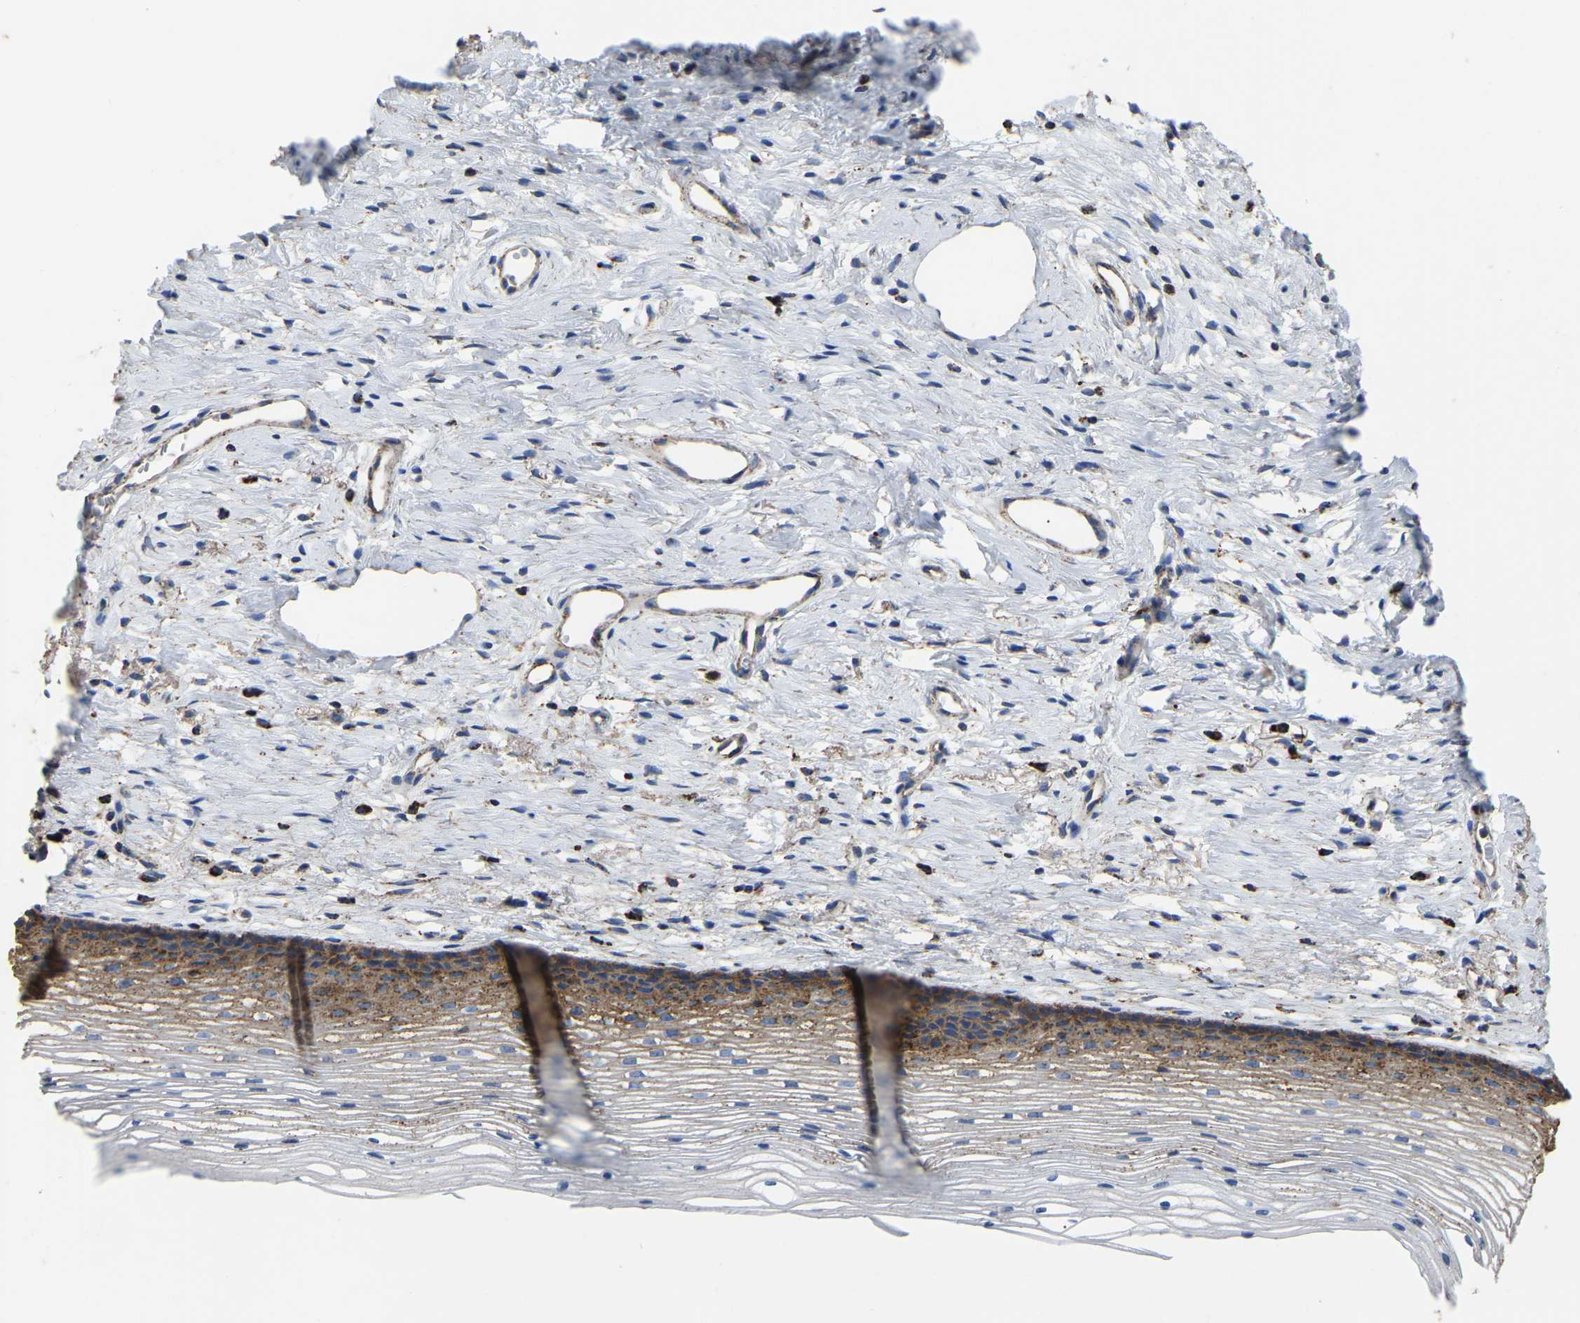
{"staining": {"intensity": "moderate", "quantity": ">75%", "location": "cytoplasmic/membranous"}, "tissue": "cervix", "cell_type": "Glandular cells", "image_type": "normal", "snomed": [{"axis": "morphology", "description": "Normal tissue, NOS"}, {"axis": "topography", "description": "Cervix"}], "caption": "The immunohistochemical stain shows moderate cytoplasmic/membranous expression in glandular cells of normal cervix. The staining was performed using DAB to visualize the protein expression in brown, while the nuclei were stained in blue with hematoxylin (Magnification: 20x).", "gene": "ETFA", "patient": {"sex": "female", "age": 77}}